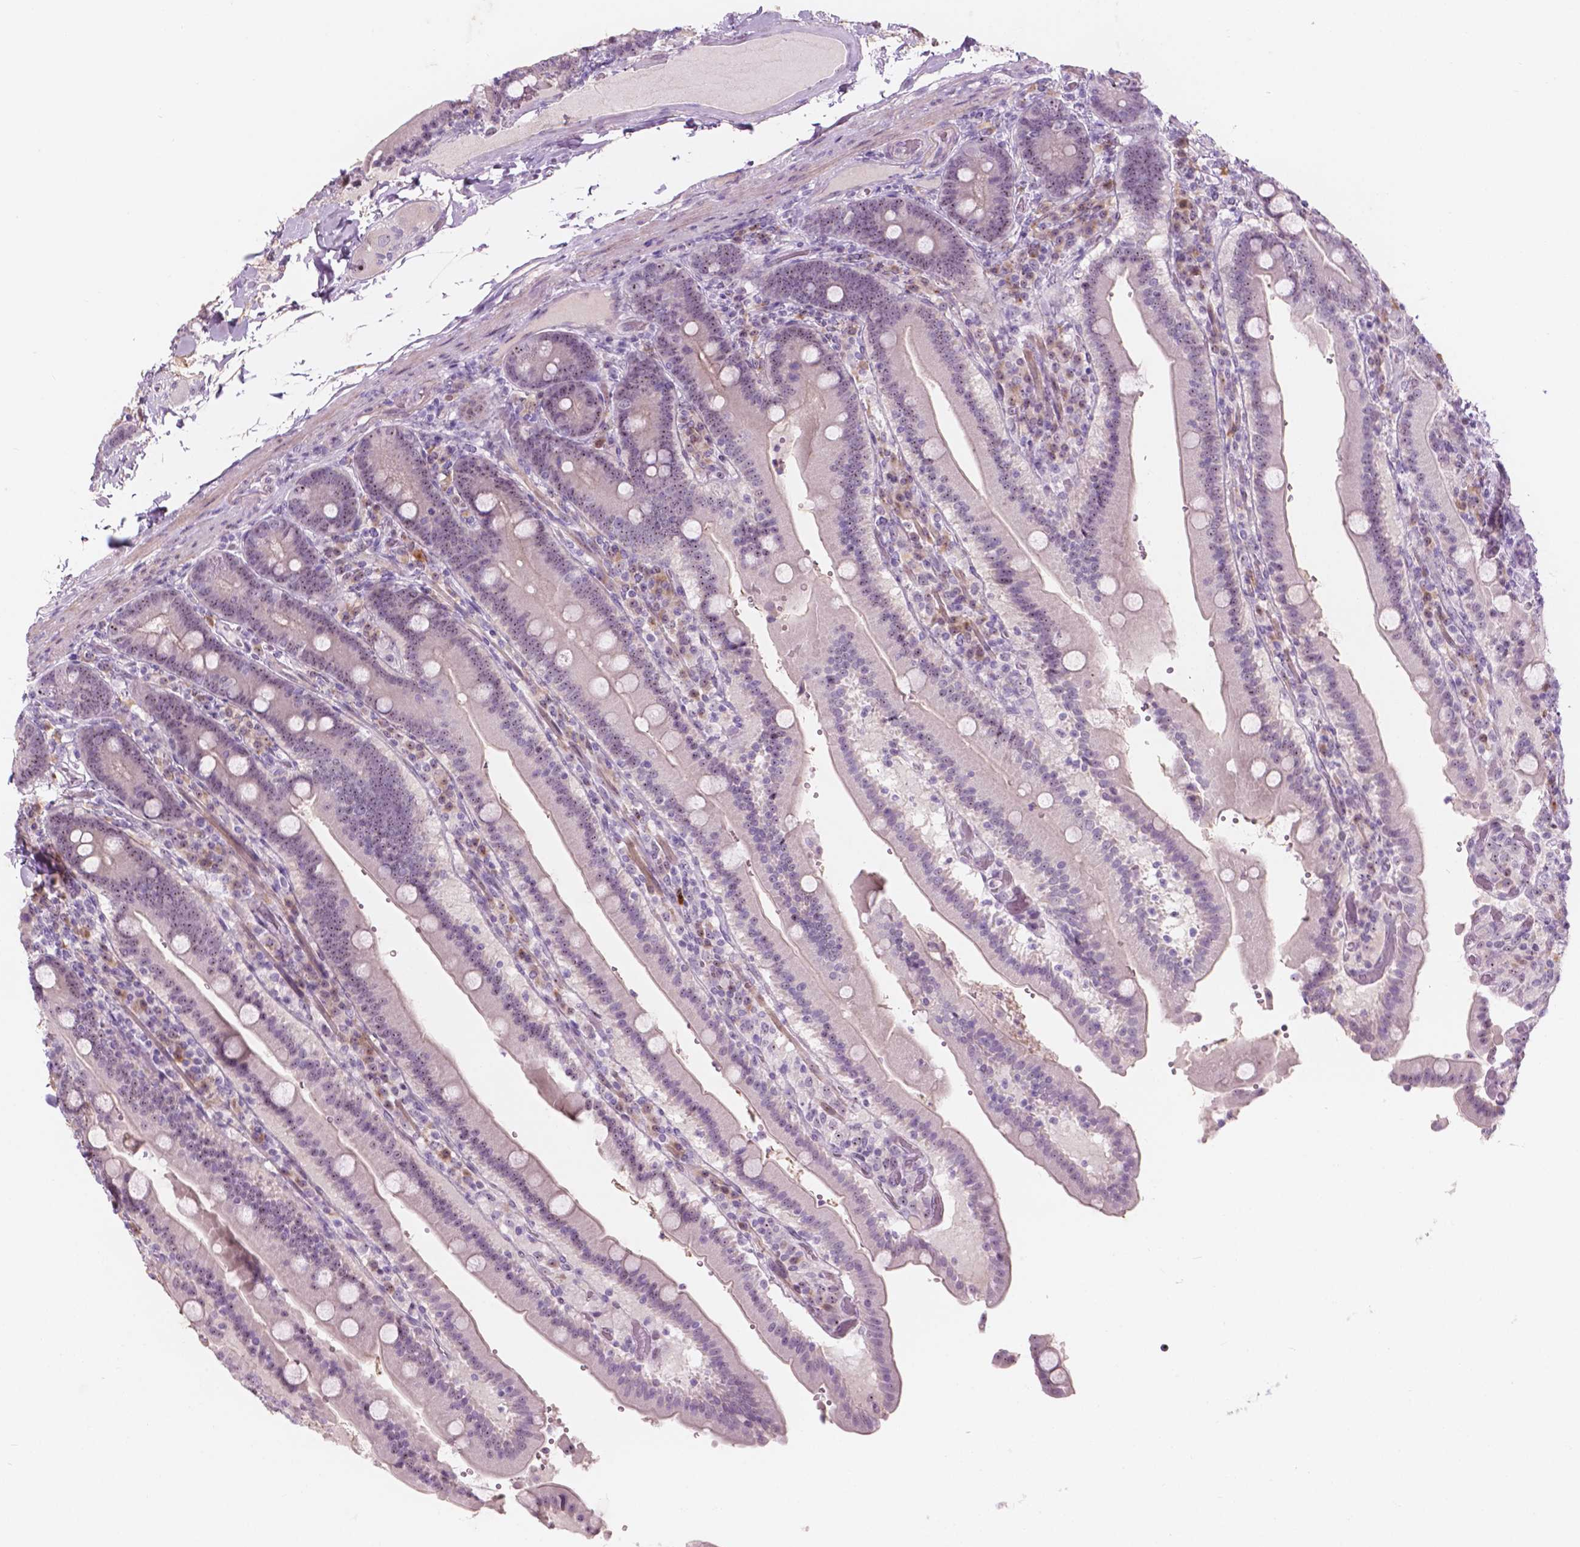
{"staining": {"intensity": "weak", "quantity": "<25%", "location": "nuclear"}, "tissue": "duodenum", "cell_type": "Glandular cells", "image_type": "normal", "snomed": [{"axis": "morphology", "description": "Normal tissue, NOS"}, {"axis": "topography", "description": "Duodenum"}], "caption": "High power microscopy histopathology image of an immunohistochemistry micrograph of unremarkable duodenum, revealing no significant expression in glandular cells. The staining was performed using DAB (3,3'-diaminobenzidine) to visualize the protein expression in brown, while the nuclei were stained in blue with hematoxylin (Magnification: 20x).", "gene": "ZNF853", "patient": {"sex": "female", "age": 62}}